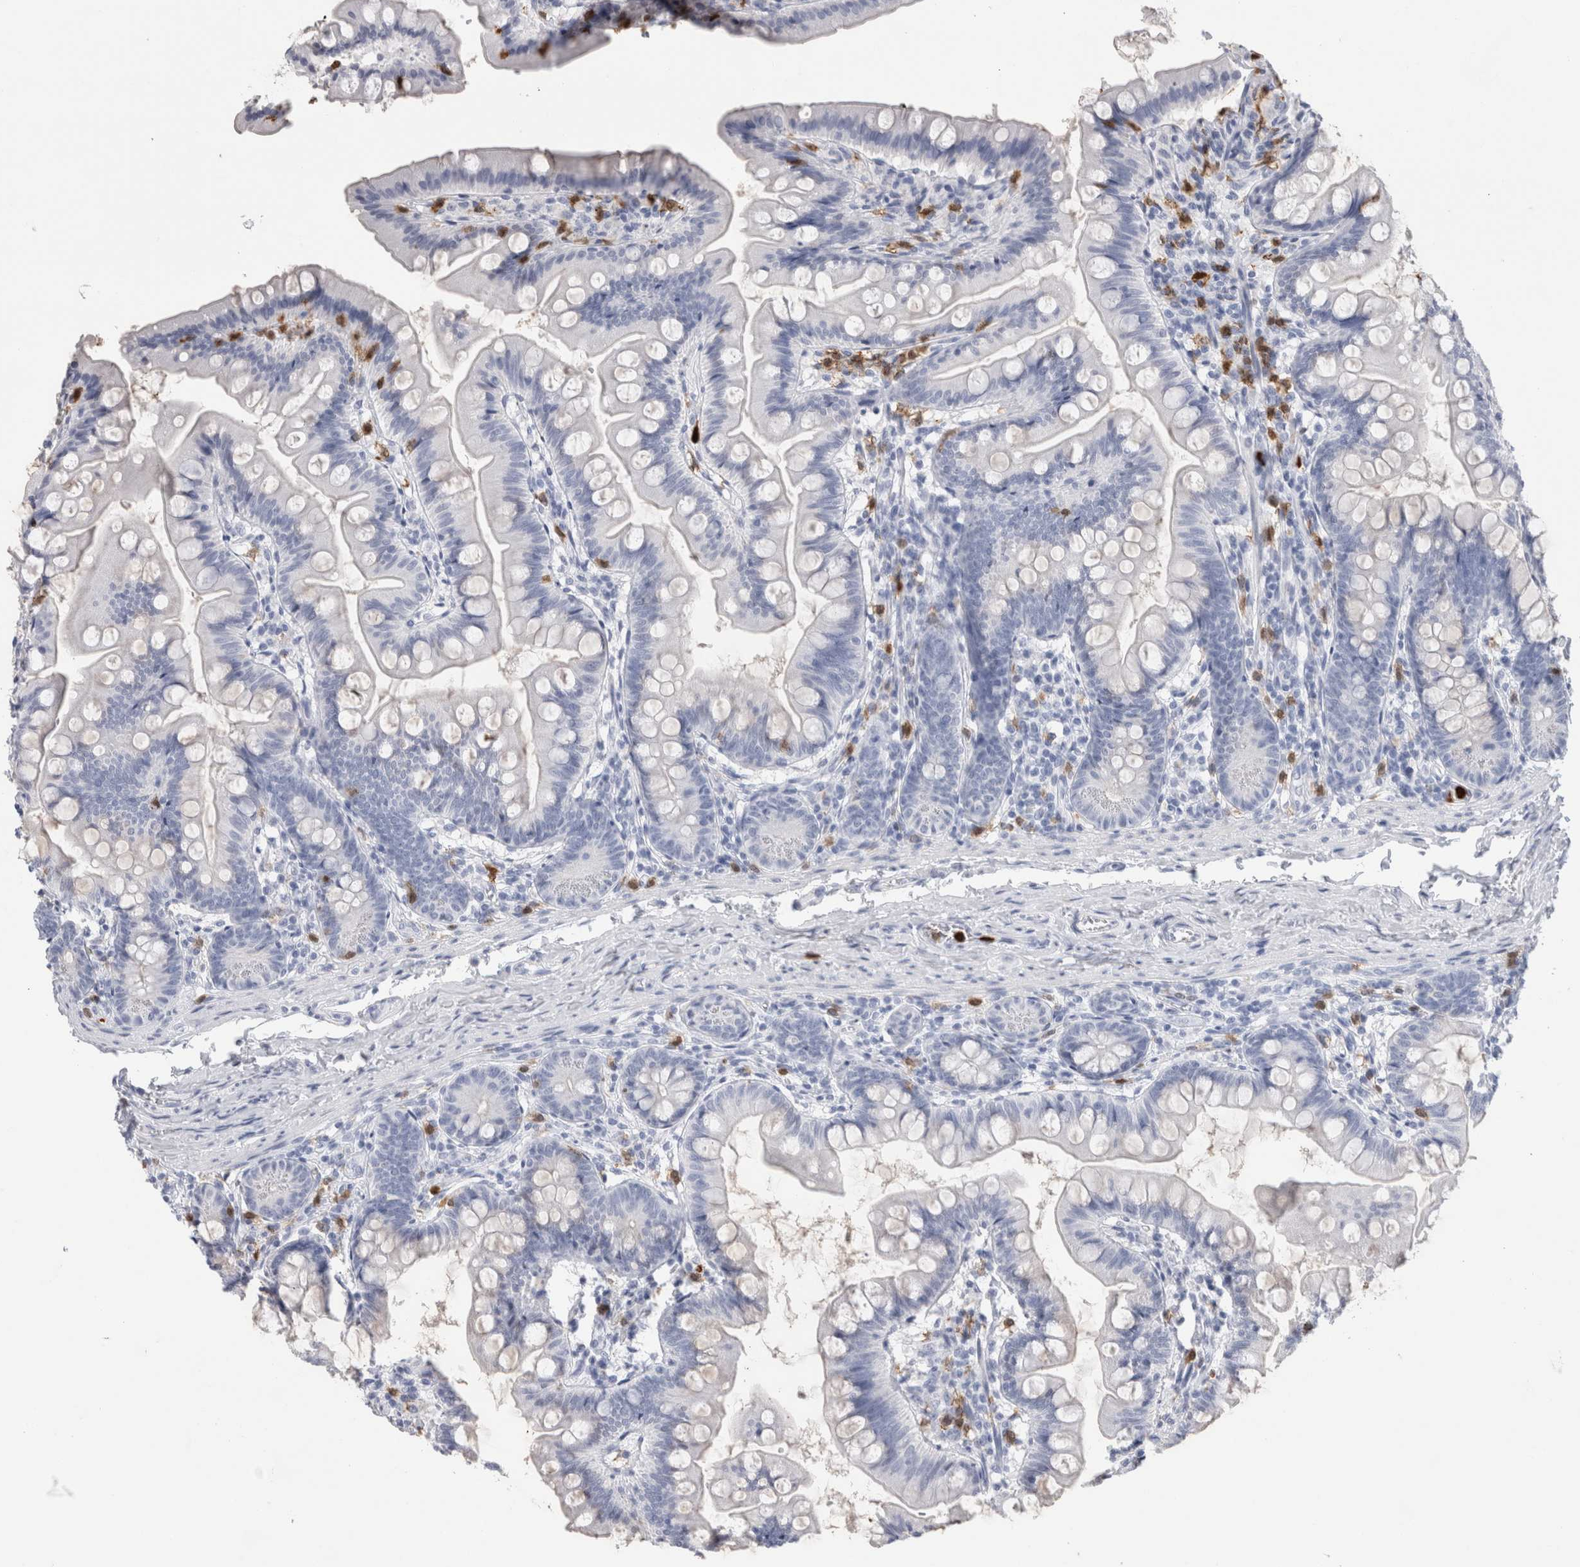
{"staining": {"intensity": "negative", "quantity": "none", "location": "none"}, "tissue": "small intestine", "cell_type": "Glandular cells", "image_type": "normal", "snomed": [{"axis": "morphology", "description": "Normal tissue, NOS"}, {"axis": "topography", "description": "Small intestine"}], "caption": "IHC image of normal small intestine: small intestine stained with DAB reveals no significant protein staining in glandular cells.", "gene": "S100A8", "patient": {"sex": "male", "age": 7}}